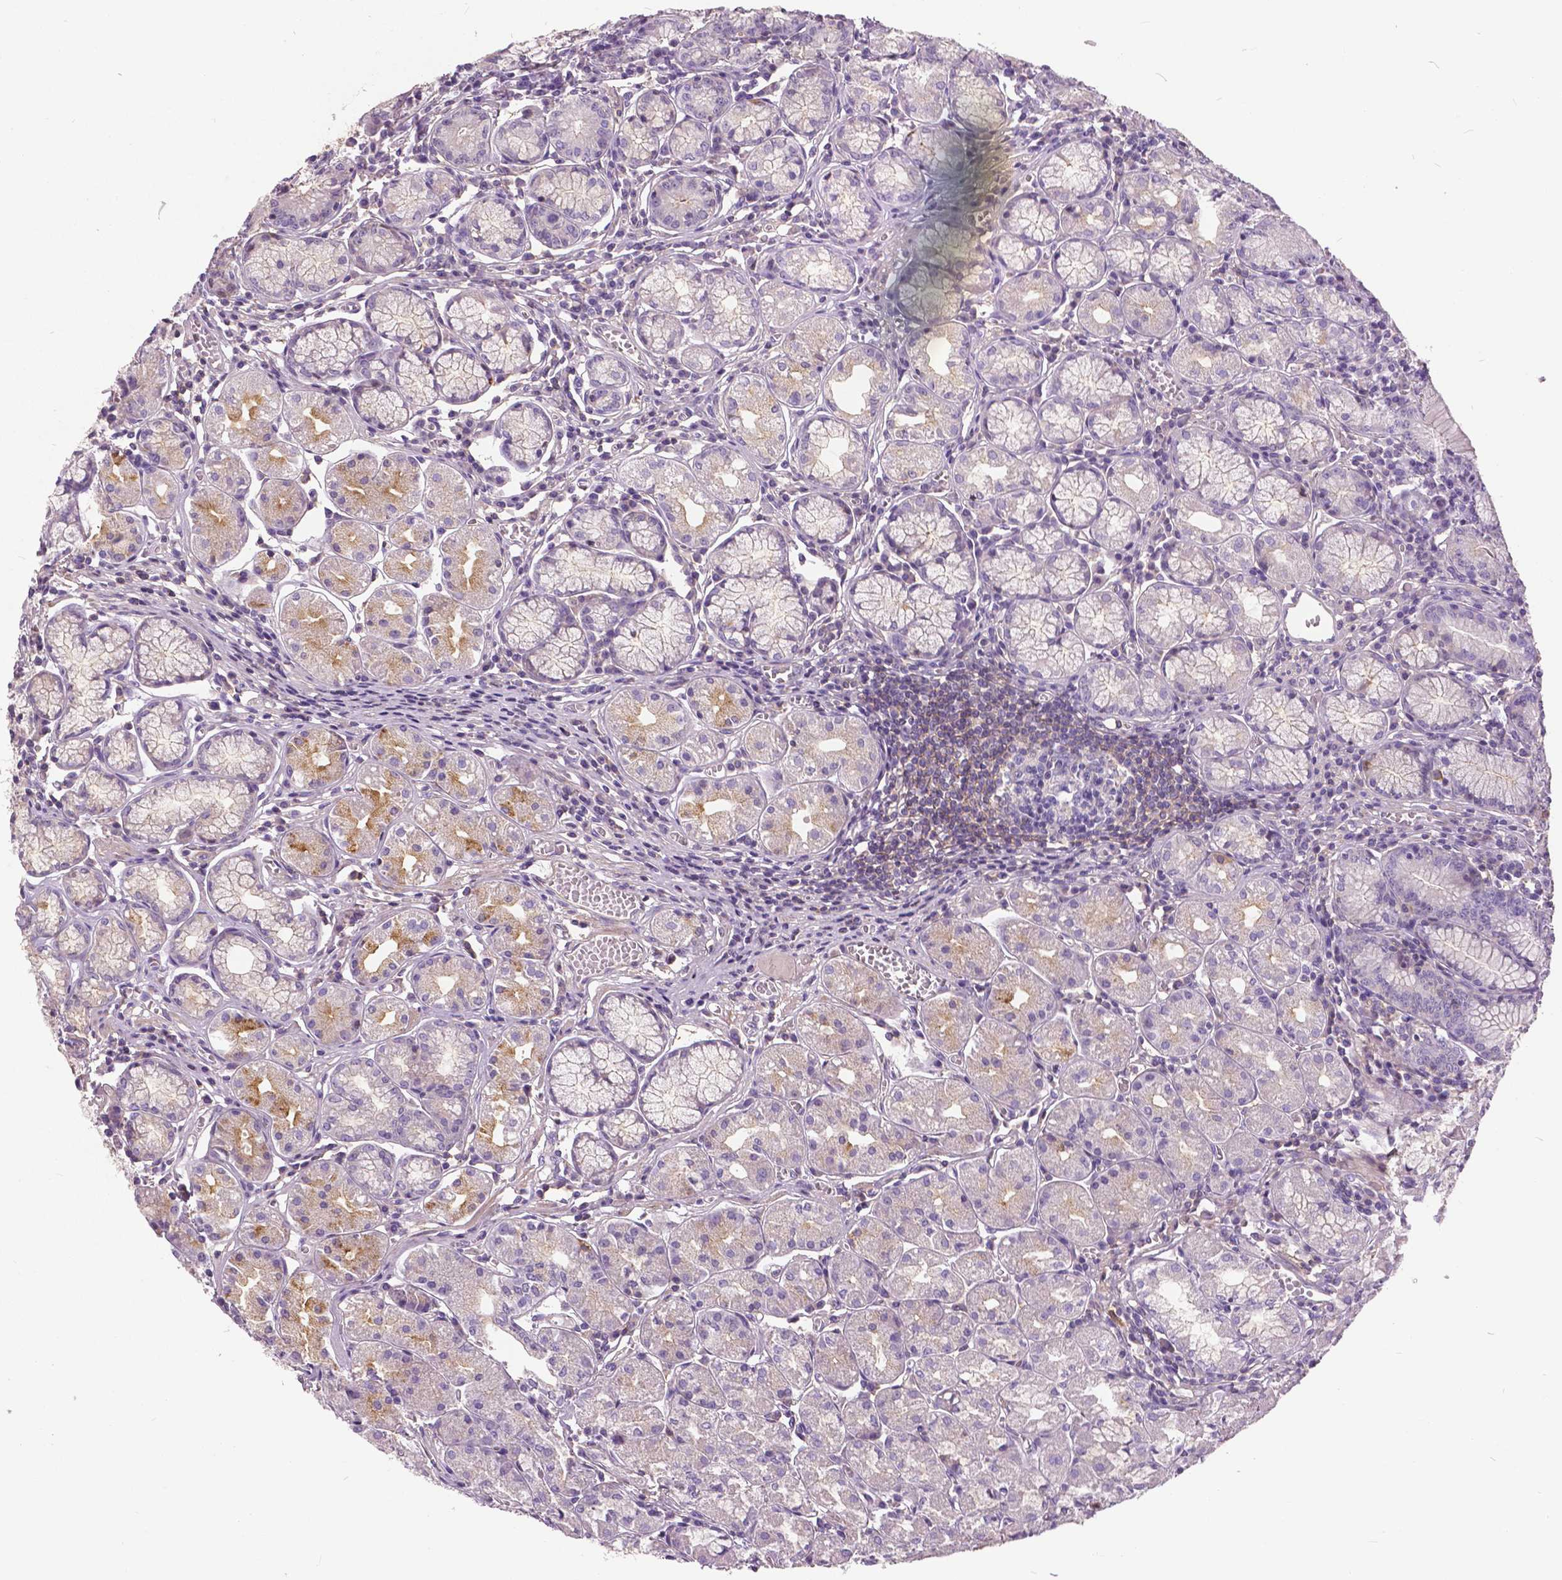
{"staining": {"intensity": "moderate", "quantity": "<25%", "location": "cytoplasmic/membranous"}, "tissue": "stomach", "cell_type": "Glandular cells", "image_type": "normal", "snomed": [{"axis": "morphology", "description": "Normal tissue, NOS"}, {"axis": "topography", "description": "Stomach"}], "caption": "High-magnification brightfield microscopy of unremarkable stomach stained with DAB (3,3'-diaminobenzidine) (brown) and counterstained with hematoxylin (blue). glandular cells exhibit moderate cytoplasmic/membranous staining is appreciated in approximately<25% of cells. Immunohistochemistry (ihc) stains the protein of interest in brown and the nuclei are stained blue.", "gene": "ANXA13", "patient": {"sex": "male", "age": 55}}